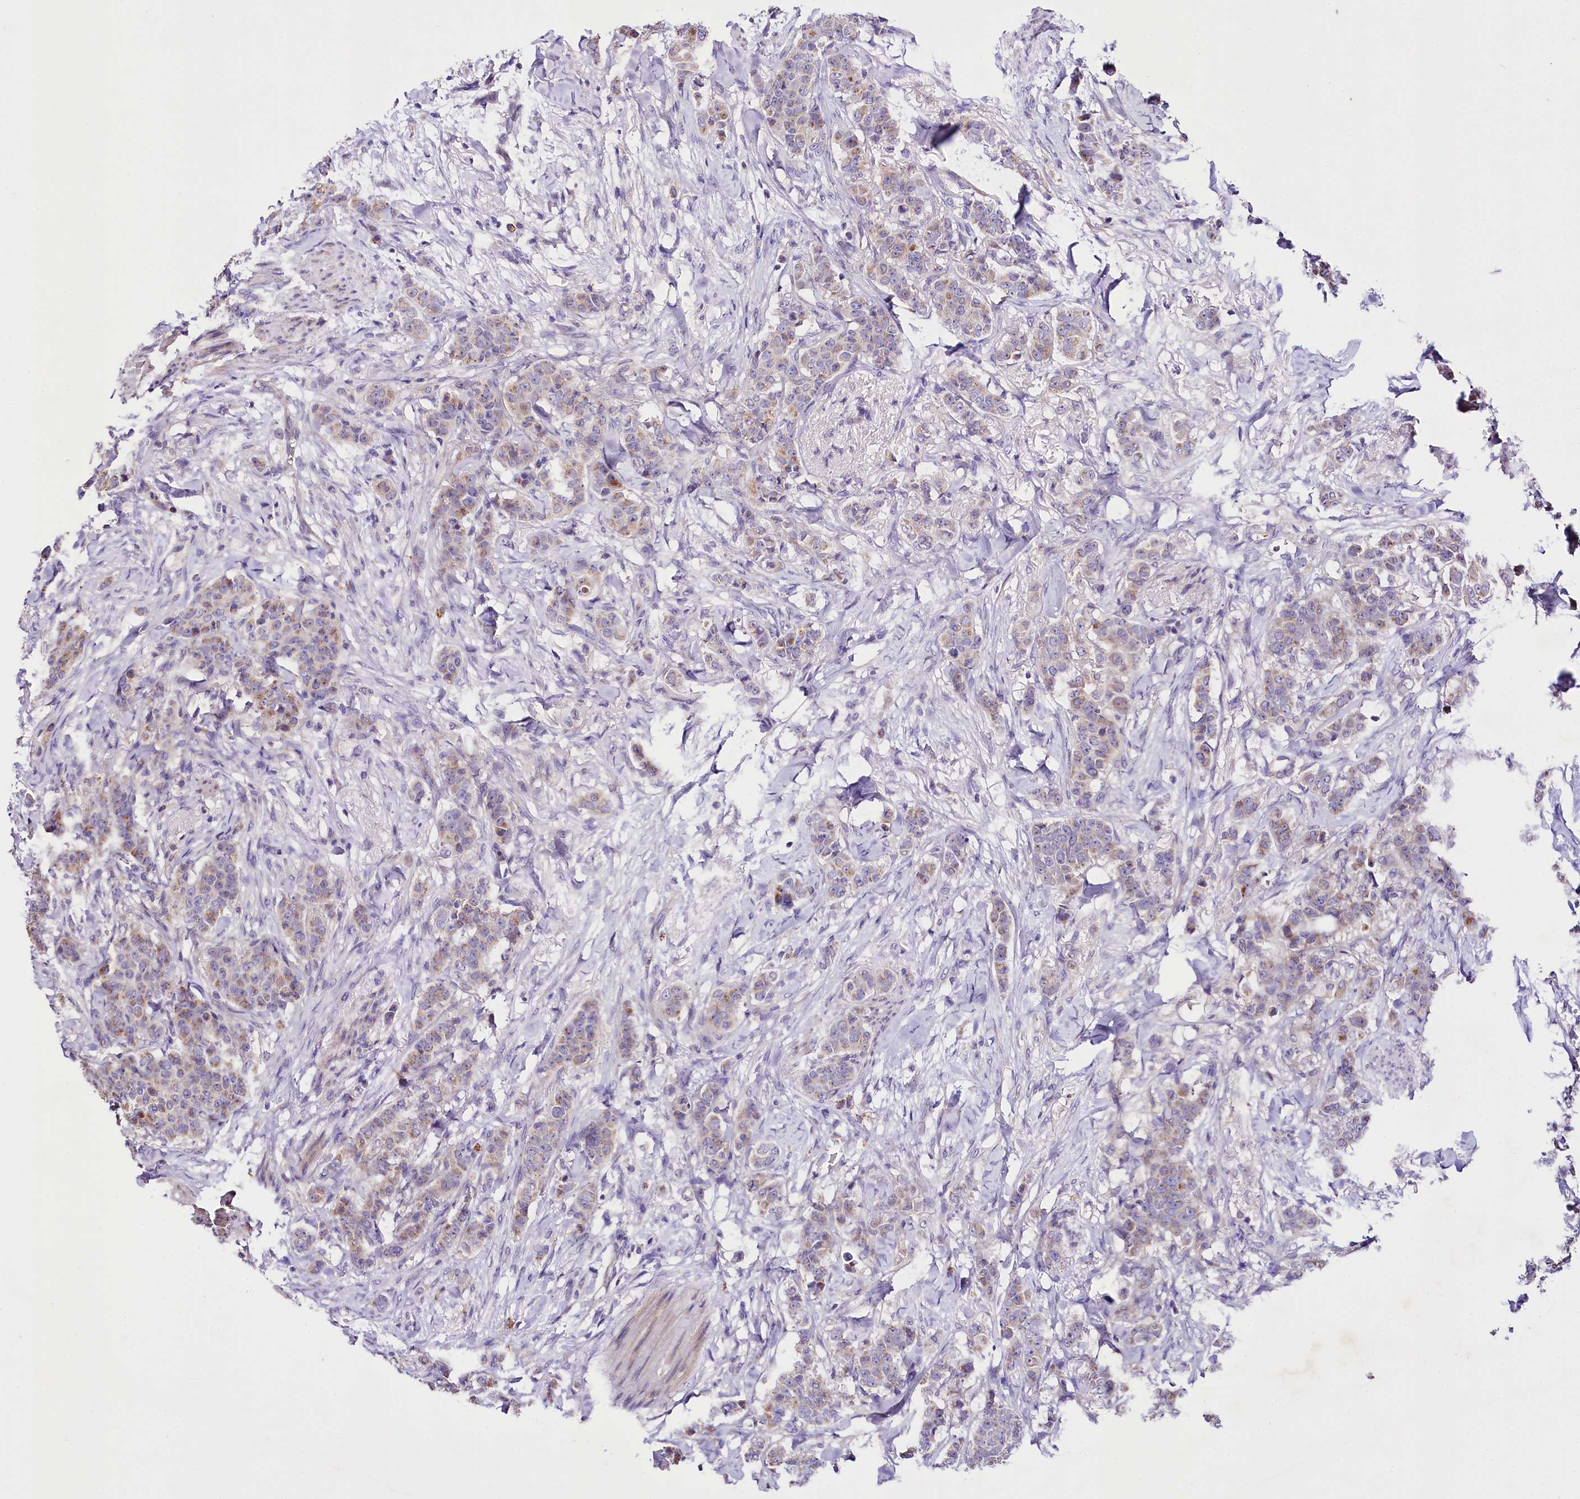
{"staining": {"intensity": "weak", "quantity": "25%-75%", "location": "cytoplasmic/membranous"}, "tissue": "breast cancer", "cell_type": "Tumor cells", "image_type": "cancer", "snomed": [{"axis": "morphology", "description": "Duct carcinoma"}, {"axis": "topography", "description": "Breast"}], "caption": "Breast infiltrating ductal carcinoma was stained to show a protein in brown. There is low levels of weak cytoplasmic/membranous staining in approximately 25%-75% of tumor cells.", "gene": "ZNF45", "patient": {"sex": "female", "age": 40}}